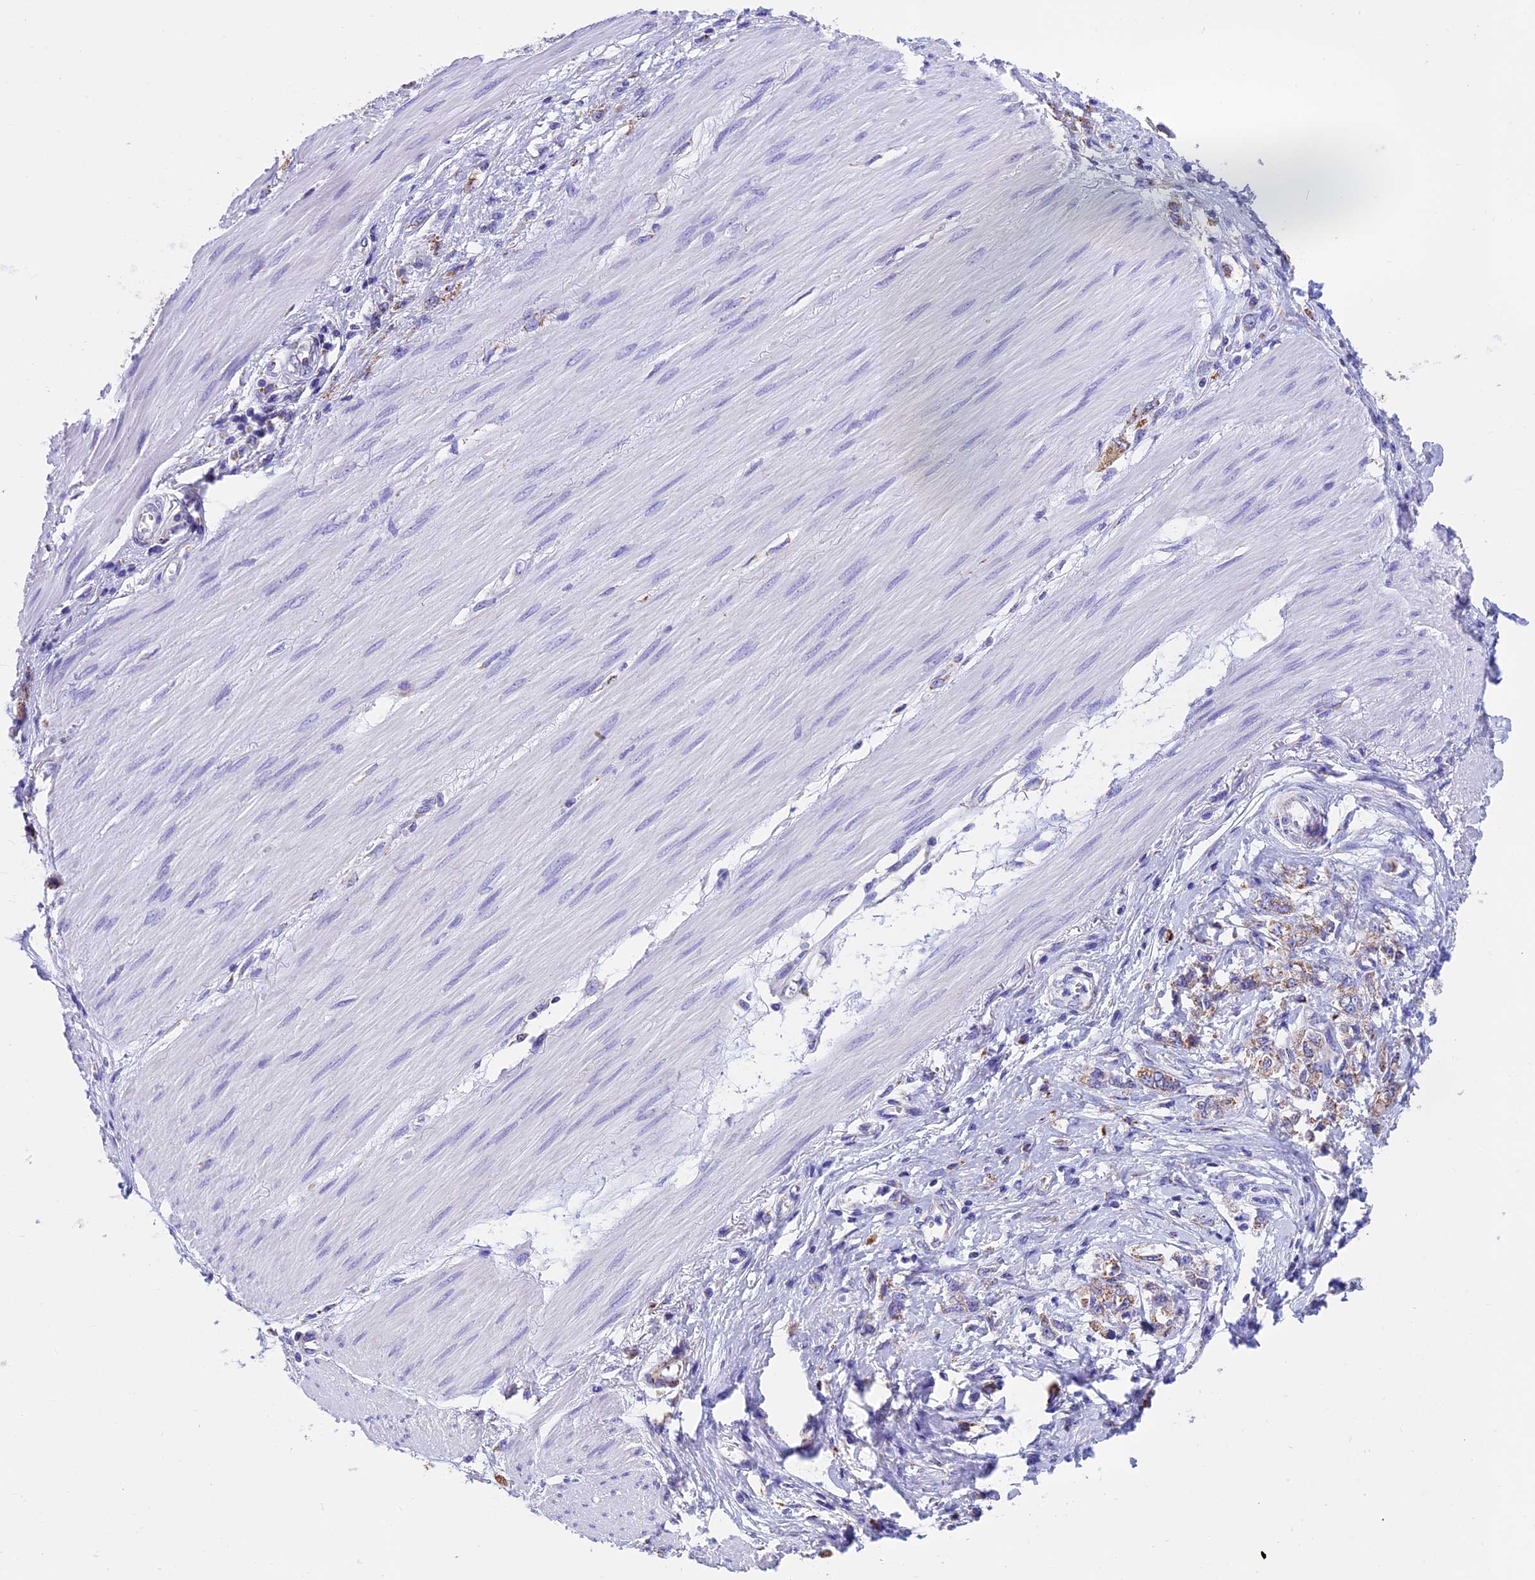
{"staining": {"intensity": "moderate", "quantity": ">75%", "location": "cytoplasmic/membranous"}, "tissue": "stomach cancer", "cell_type": "Tumor cells", "image_type": "cancer", "snomed": [{"axis": "morphology", "description": "Adenocarcinoma, NOS"}, {"axis": "topography", "description": "Stomach"}], "caption": "Brown immunohistochemical staining in human adenocarcinoma (stomach) shows moderate cytoplasmic/membranous positivity in about >75% of tumor cells.", "gene": "SLC8B1", "patient": {"sex": "female", "age": 76}}